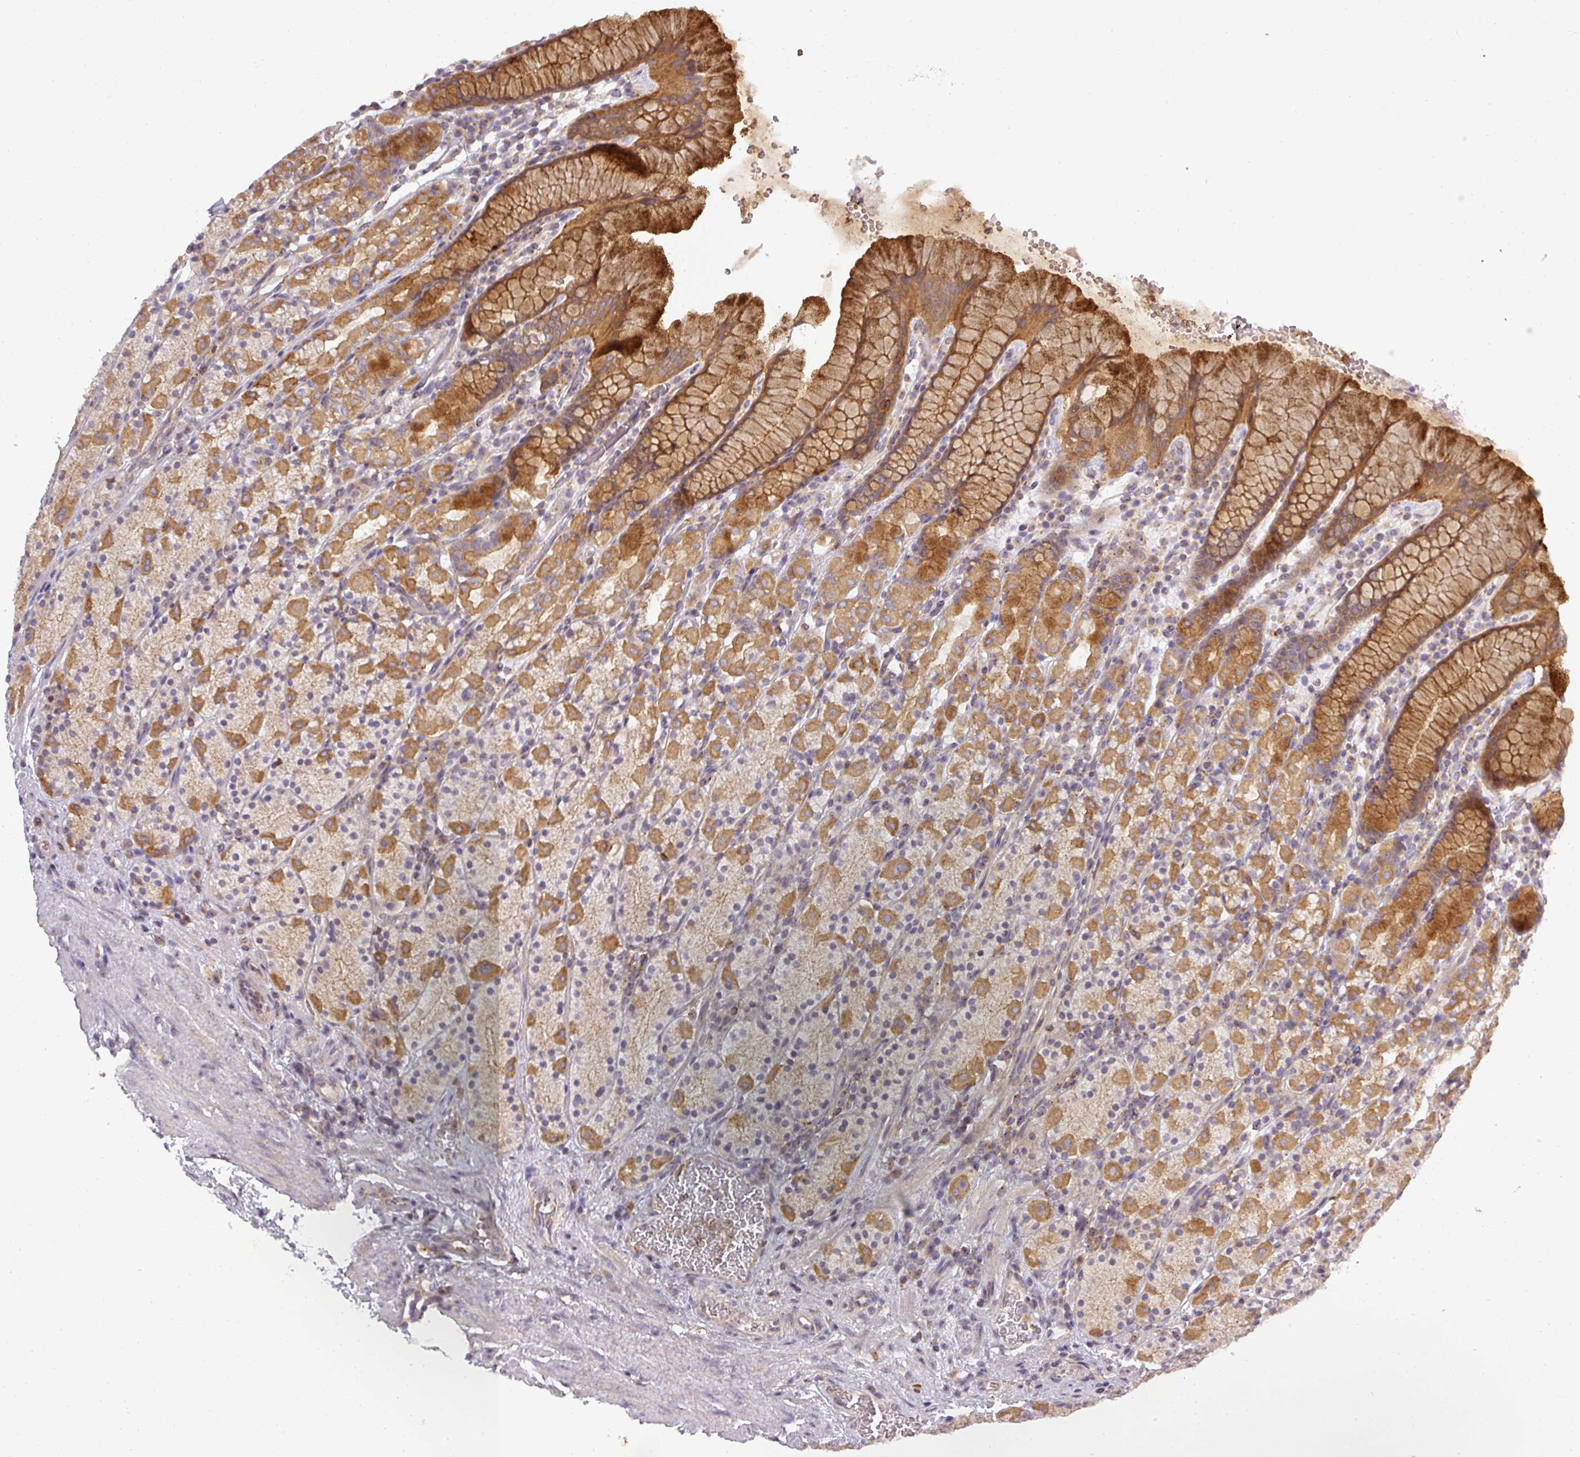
{"staining": {"intensity": "moderate", "quantity": ">75%", "location": "cytoplasmic/membranous"}, "tissue": "stomach", "cell_type": "Glandular cells", "image_type": "normal", "snomed": [{"axis": "morphology", "description": "Normal tissue, NOS"}, {"axis": "topography", "description": "Stomach, upper"}, {"axis": "topography", "description": "Stomach"}], "caption": "Immunohistochemistry (IHC) of unremarkable stomach displays medium levels of moderate cytoplasmic/membranous positivity in about >75% of glandular cells. (DAB IHC with brightfield microscopy, high magnification).", "gene": "NIN", "patient": {"sex": "male", "age": 62}}